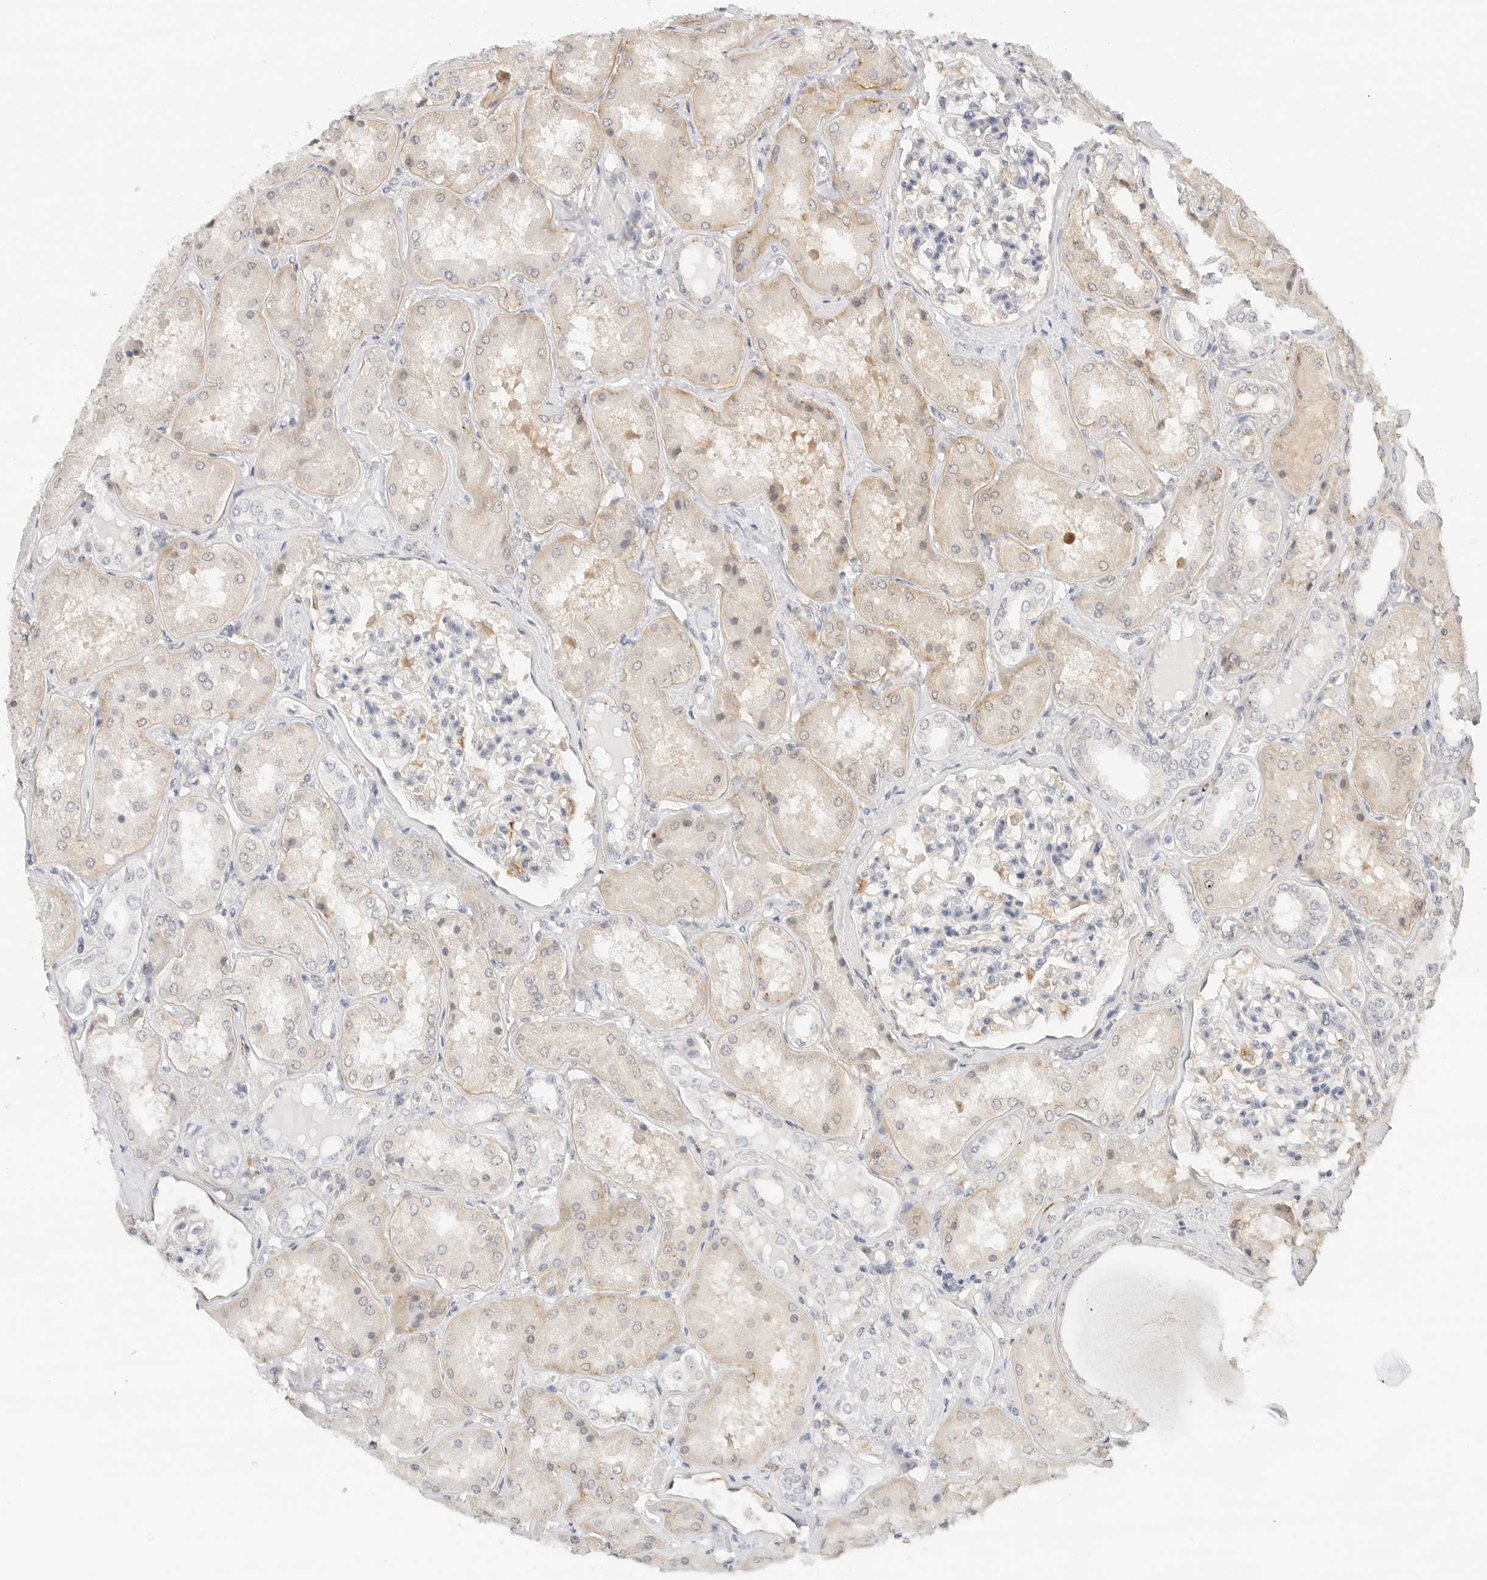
{"staining": {"intensity": "weak", "quantity": "<25%", "location": "cytoplasmic/membranous"}, "tissue": "kidney", "cell_type": "Cells in glomeruli", "image_type": "normal", "snomed": [{"axis": "morphology", "description": "Normal tissue, NOS"}, {"axis": "topography", "description": "Kidney"}], "caption": "Kidney stained for a protein using IHC reveals no expression cells in glomeruli.", "gene": "PCDH19", "patient": {"sex": "female", "age": 56}}